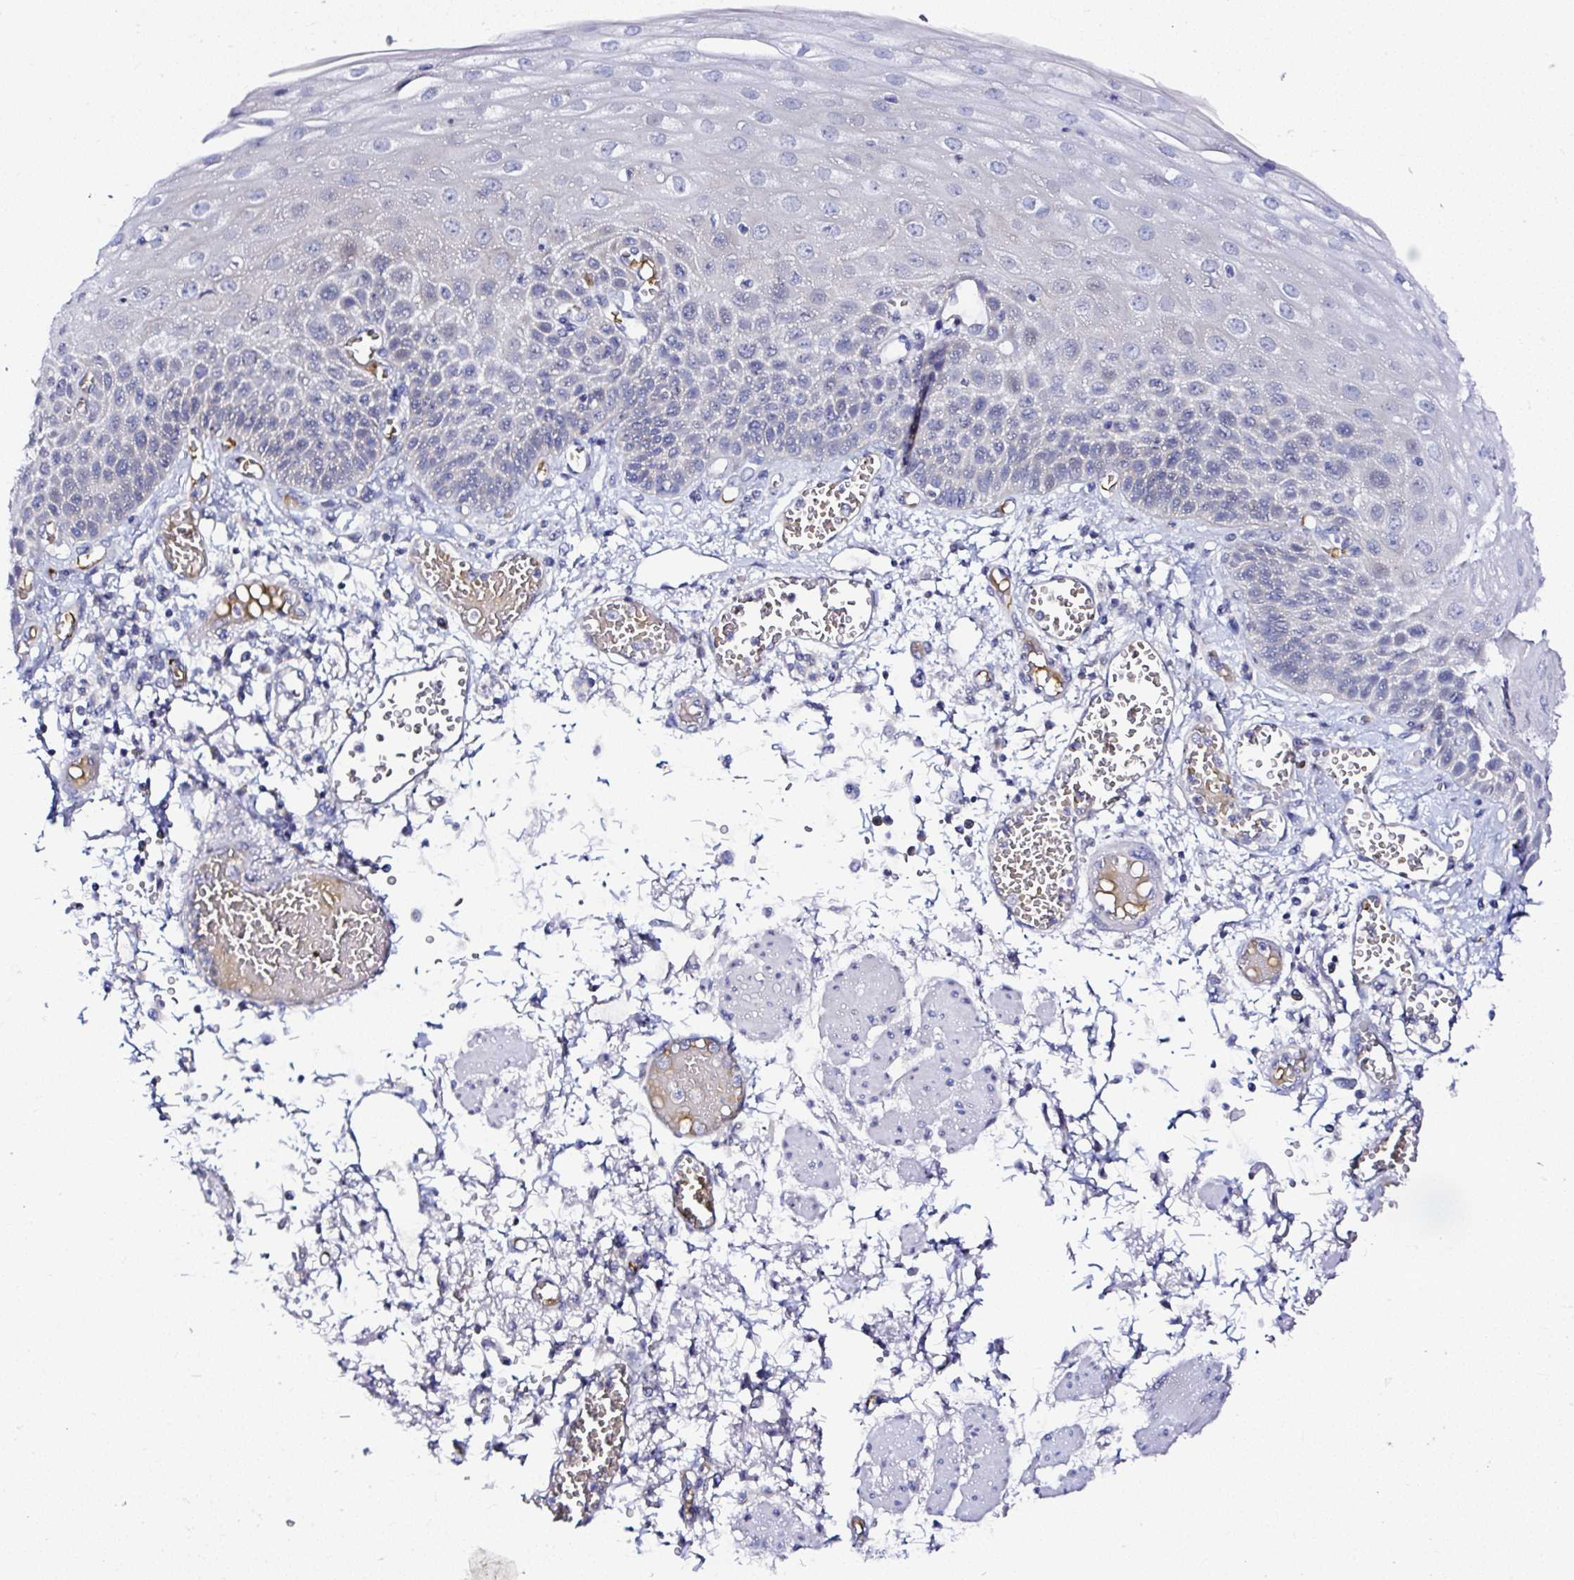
{"staining": {"intensity": "weak", "quantity": "<25%", "location": "cytoplasmic/membranous"}, "tissue": "esophagus", "cell_type": "Squamous epithelial cells", "image_type": "normal", "snomed": [{"axis": "morphology", "description": "Normal tissue, NOS"}, {"axis": "morphology", "description": "Adenocarcinoma, NOS"}, {"axis": "topography", "description": "Esophagus"}], "caption": "Squamous epithelial cells show no significant positivity in normal esophagus.", "gene": "DEPDC5", "patient": {"sex": "male", "age": 81}}